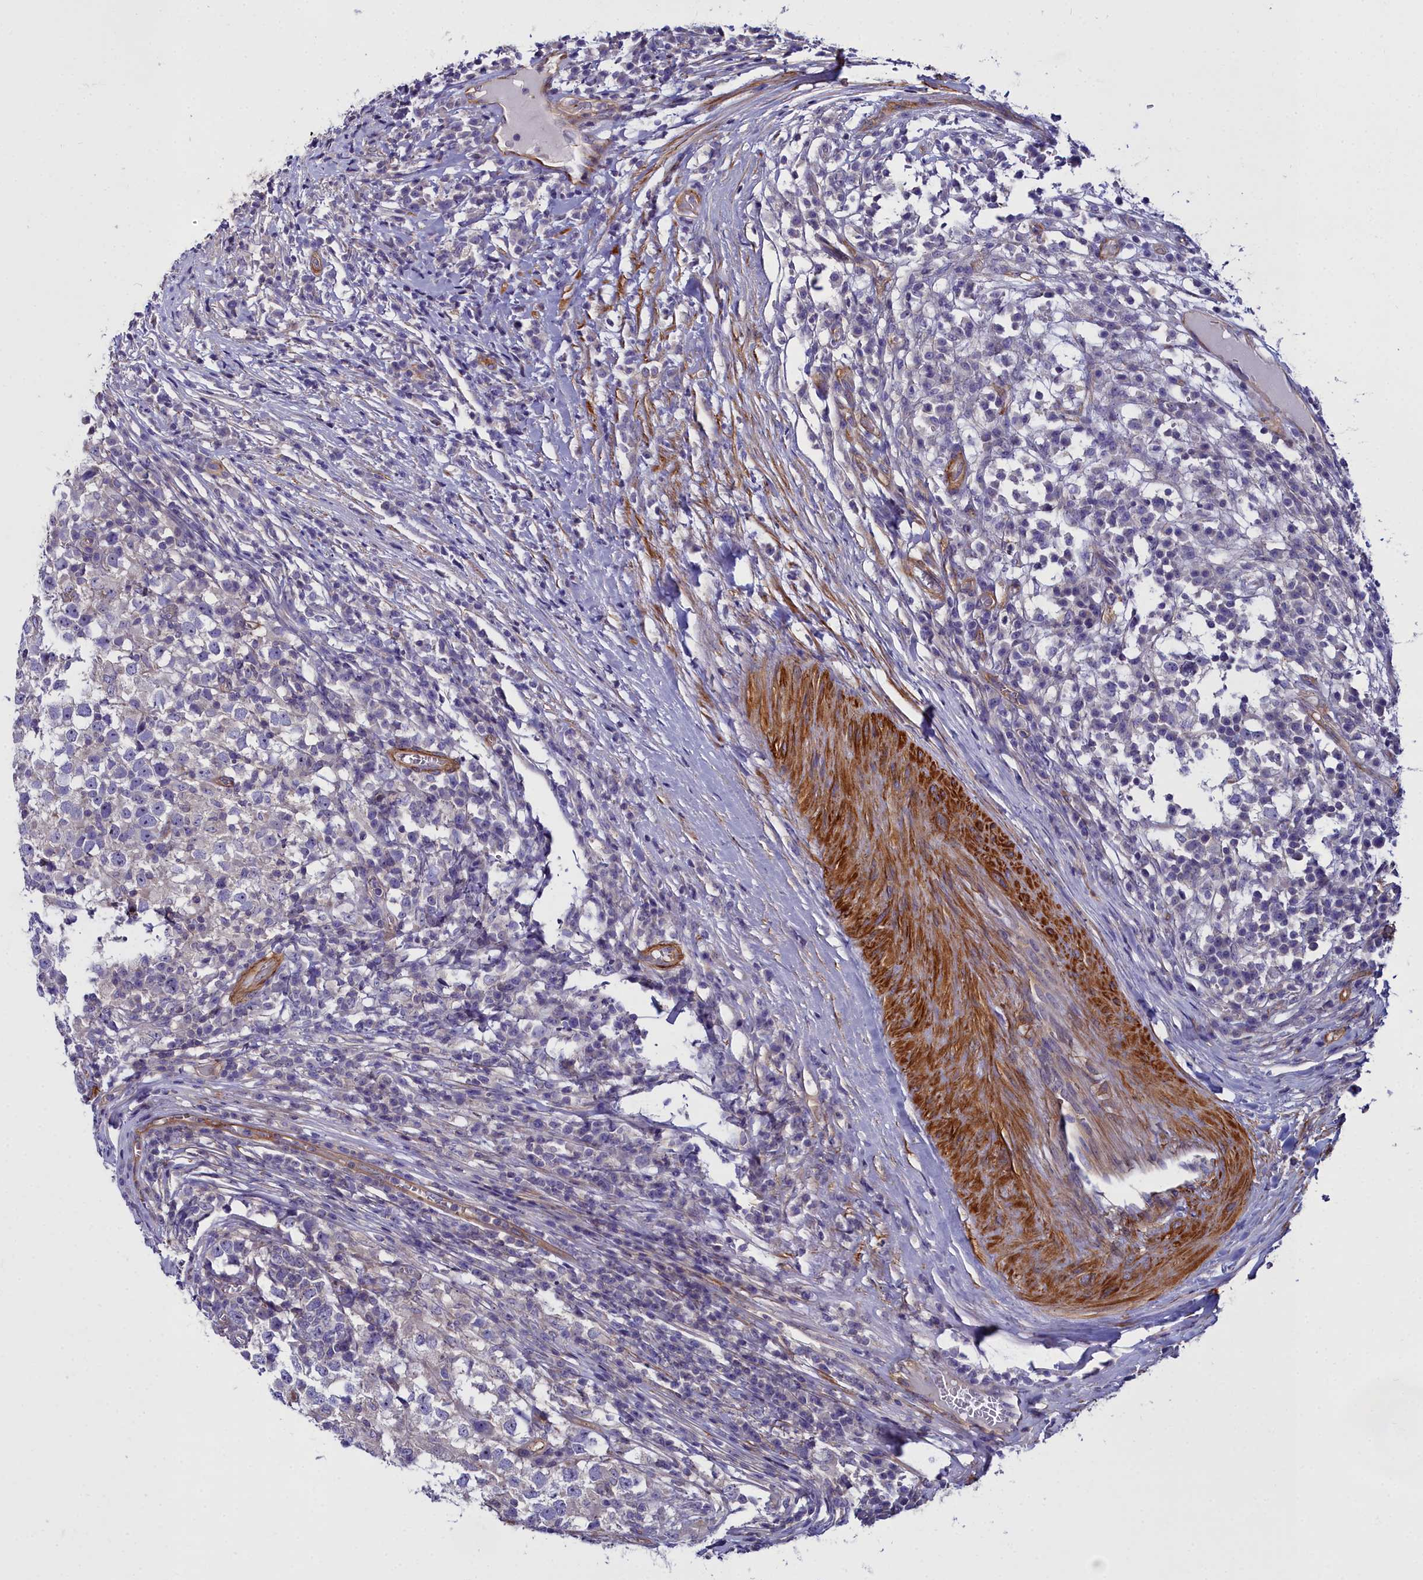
{"staining": {"intensity": "negative", "quantity": "none", "location": "none"}, "tissue": "testis cancer", "cell_type": "Tumor cells", "image_type": "cancer", "snomed": [{"axis": "morphology", "description": "Seminoma, NOS"}, {"axis": "topography", "description": "Testis"}], "caption": "Tumor cells show no significant positivity in testis seminoma.", "gene": "FADS3", "patient": {"sex": "male", "age": 65}}